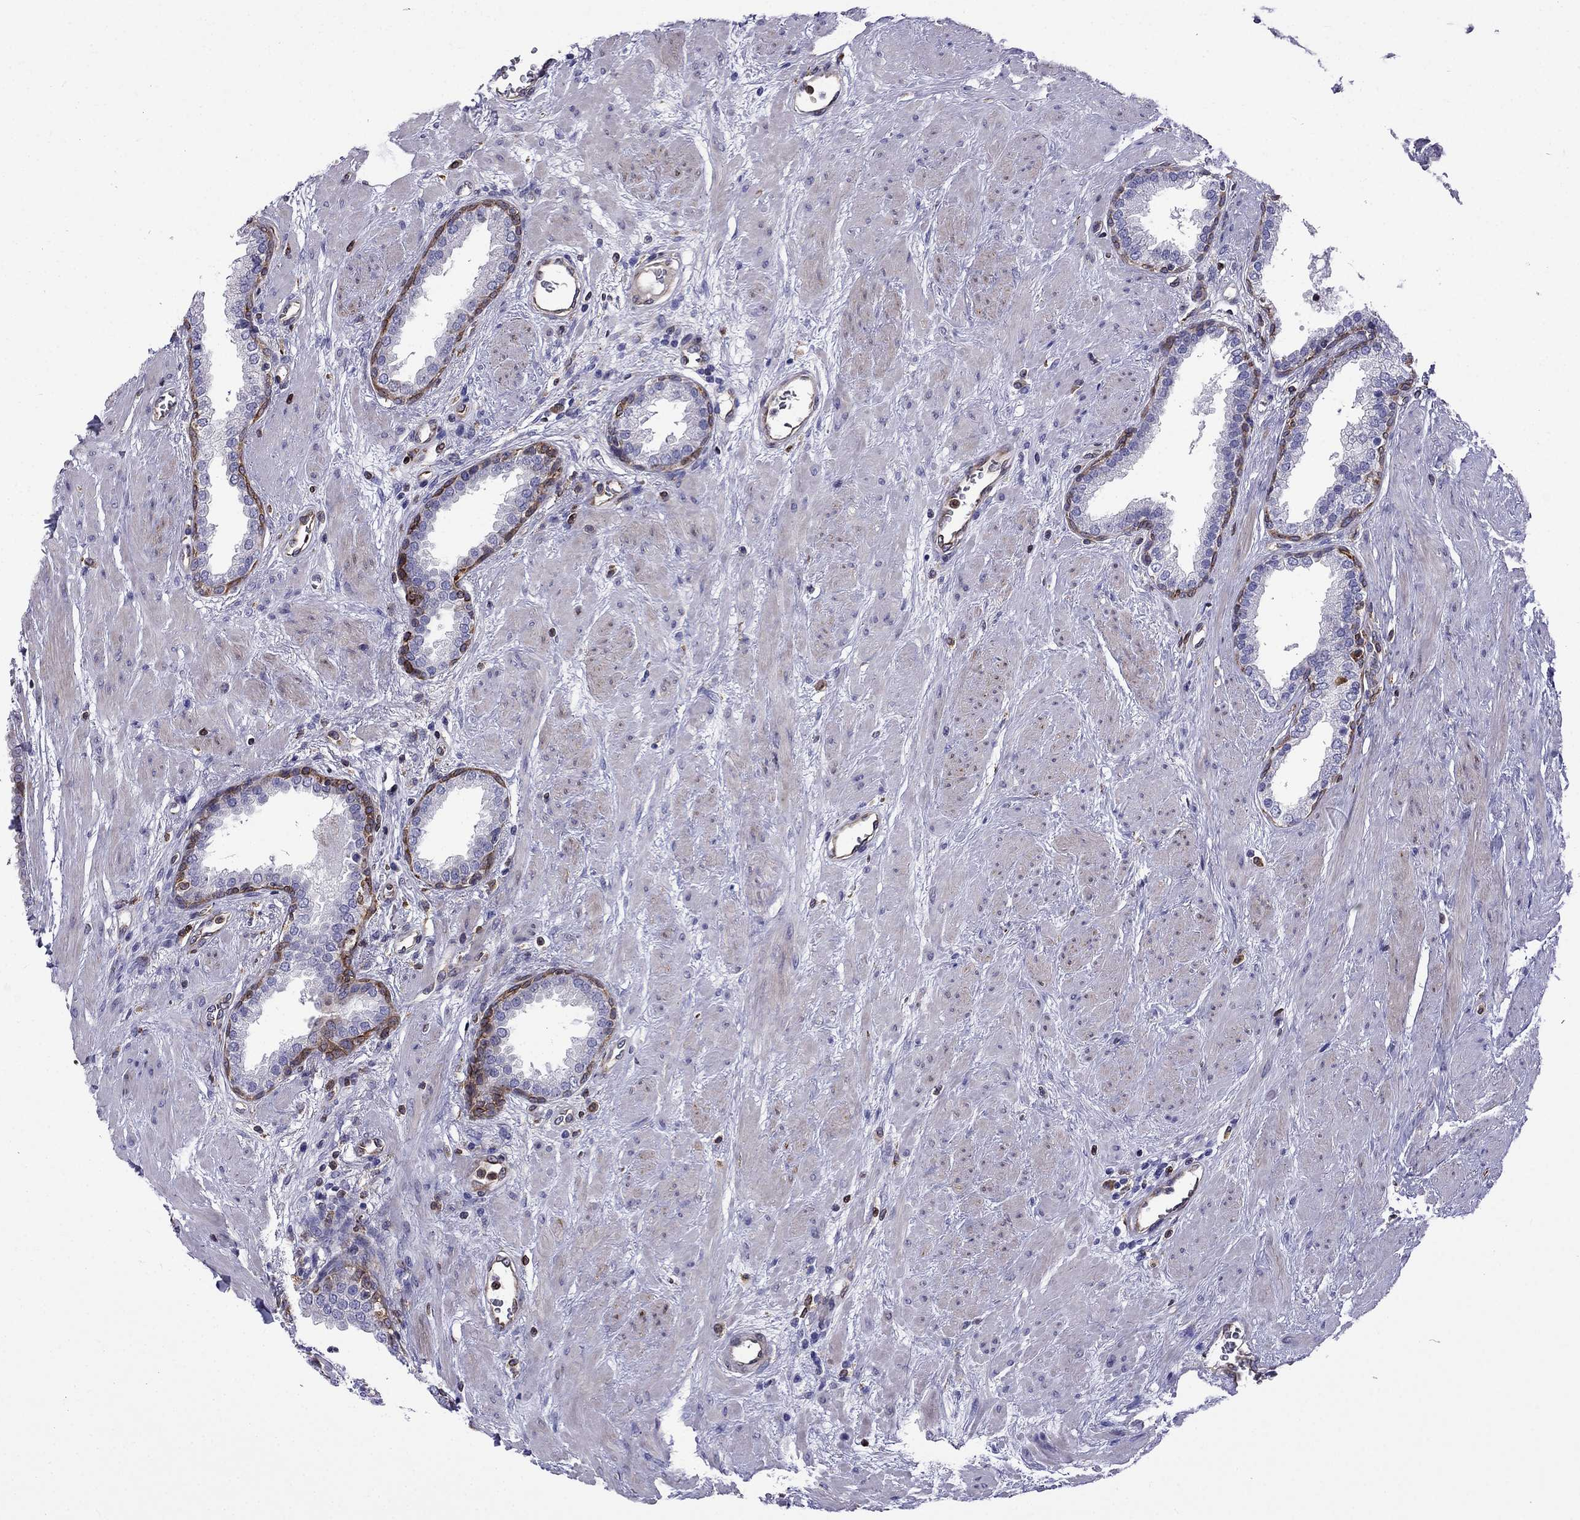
{"staining": {"intensity": "strong", "quantity": "<25%", "location": "cytoplasmic/membranous"}, "tissue": "prostate", "cell_type": "Glandular cells", "image_type": "normal", "snomed": [{"axis": "morphology", "description": "Normal tissue, NOS"}, {"axis": "topography", "description": "Prostate"}], "caption": "Protein expression analysis of normal human prostate reveals strong cytoplasmic/membranous staining in about <25% of glandular cells. Nuclei are stained in blue.", "gene": "GNAL", "patient": {"sex": "male", "age": 51}}